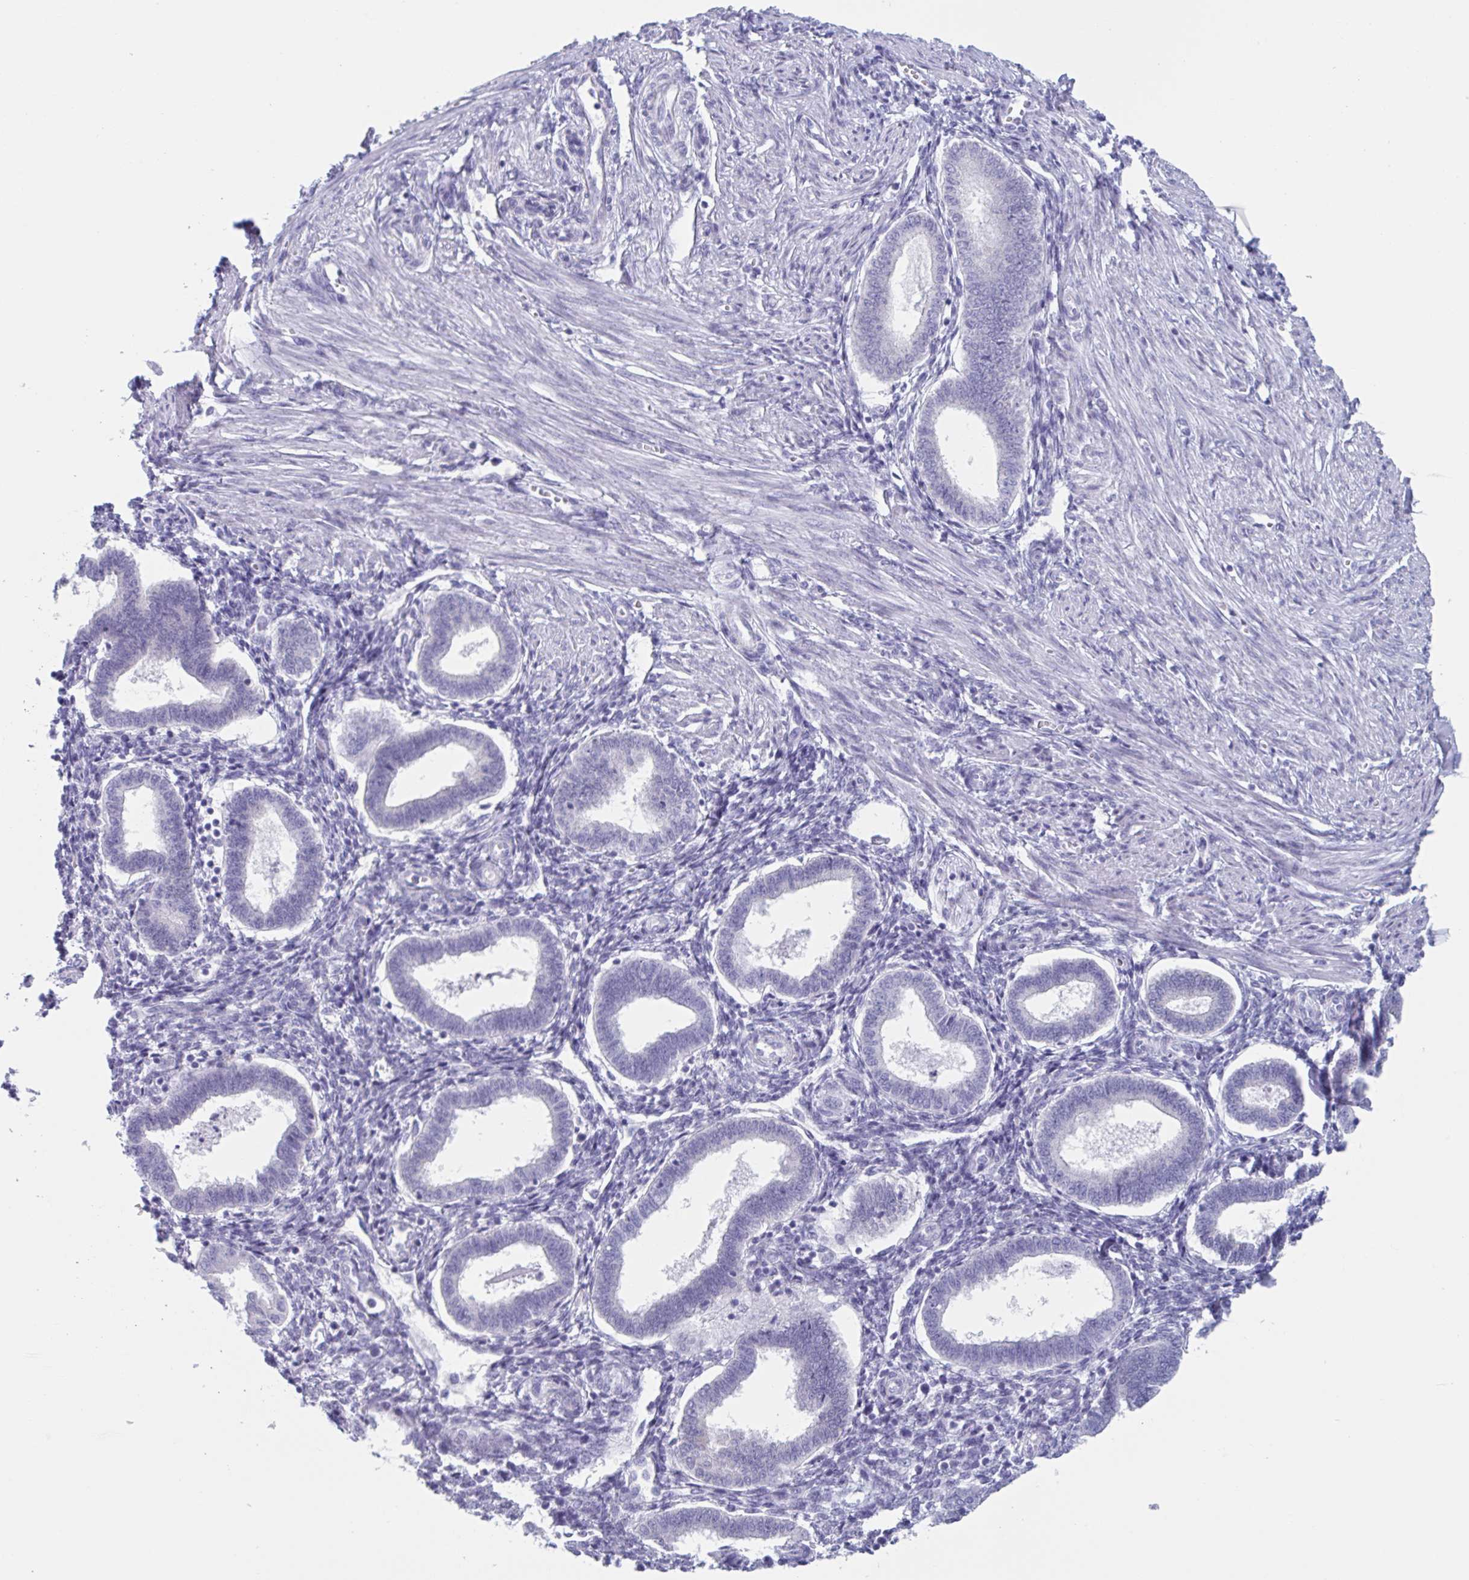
{"staining": {"intensity": "negative", "quantity": "none", "location": "none"}, "tissue": "endometrium", "cell_type": "Cells in endometrial stroma", "image_type": "normal", "snomed": [{"axis": "morphology", "description": "Normal tissue, NOS"}, {"axis": "topography", "description": "Endometrium"}], "caption": "Immunohistochemistry (IHC) of normal endometrium displays no positivity in cells in endometrial stroma.", "gene": "HSD11B2", "patient": {"sex": "female", "age": 24}}